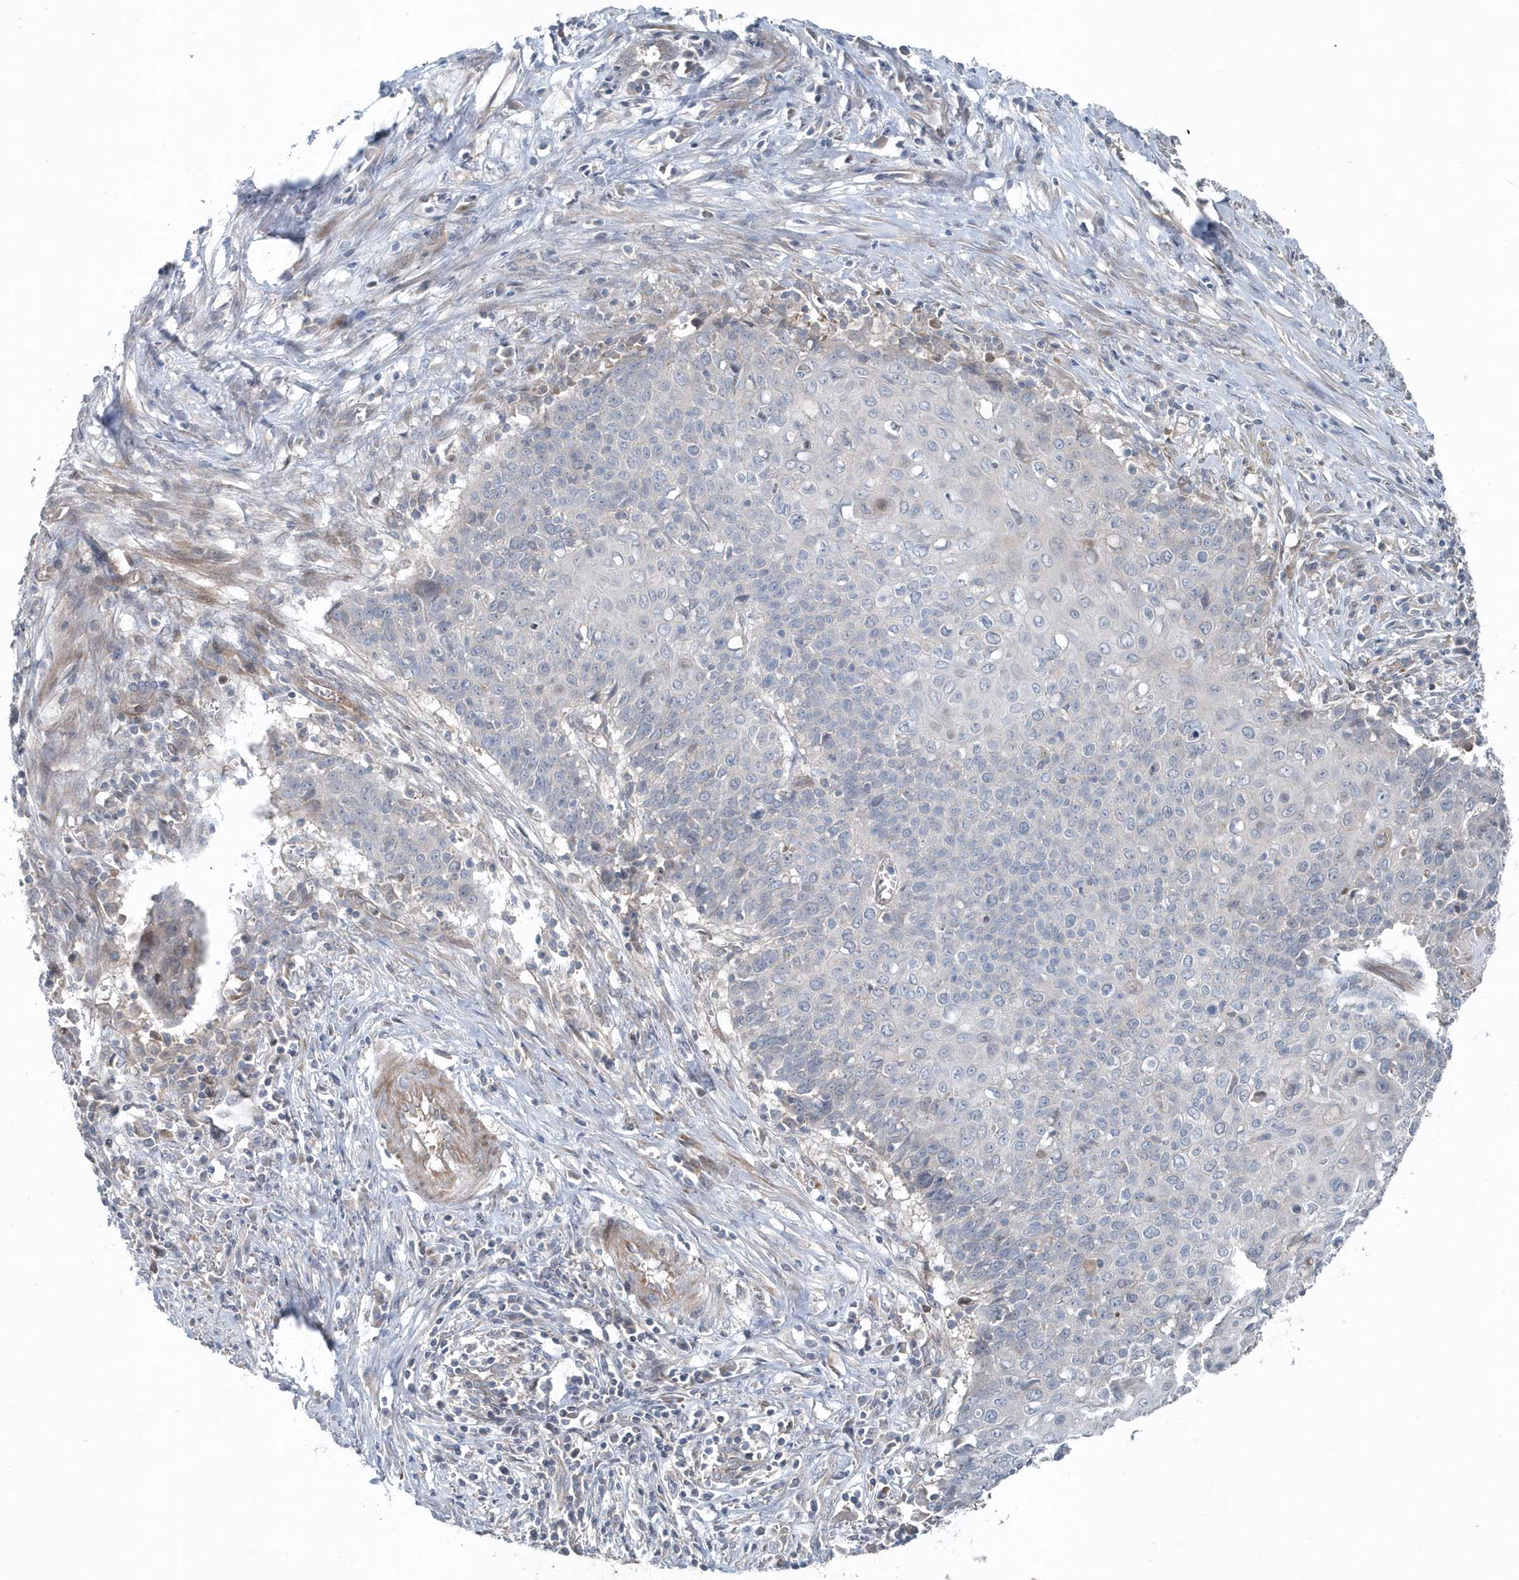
{"staining": {"intensity": "negative", "quantity": "none", "location": "none"}, "tissue": "cervical cancer", "cell_type": "Tumor cells", "image_type": "cancer", "snomed": [{"axis": "morphology", "description": "Squamous cell carcinoma, NOS"}, {"axis": "topography", "description": "Cervix"}], "caption": "DAB immunohistochemical staining of human squamous cell carcinoma (cervical) displays no significant staining in tumor cells.", "gene": "MCC", "patient": {"sex": "female", "age": 39}}